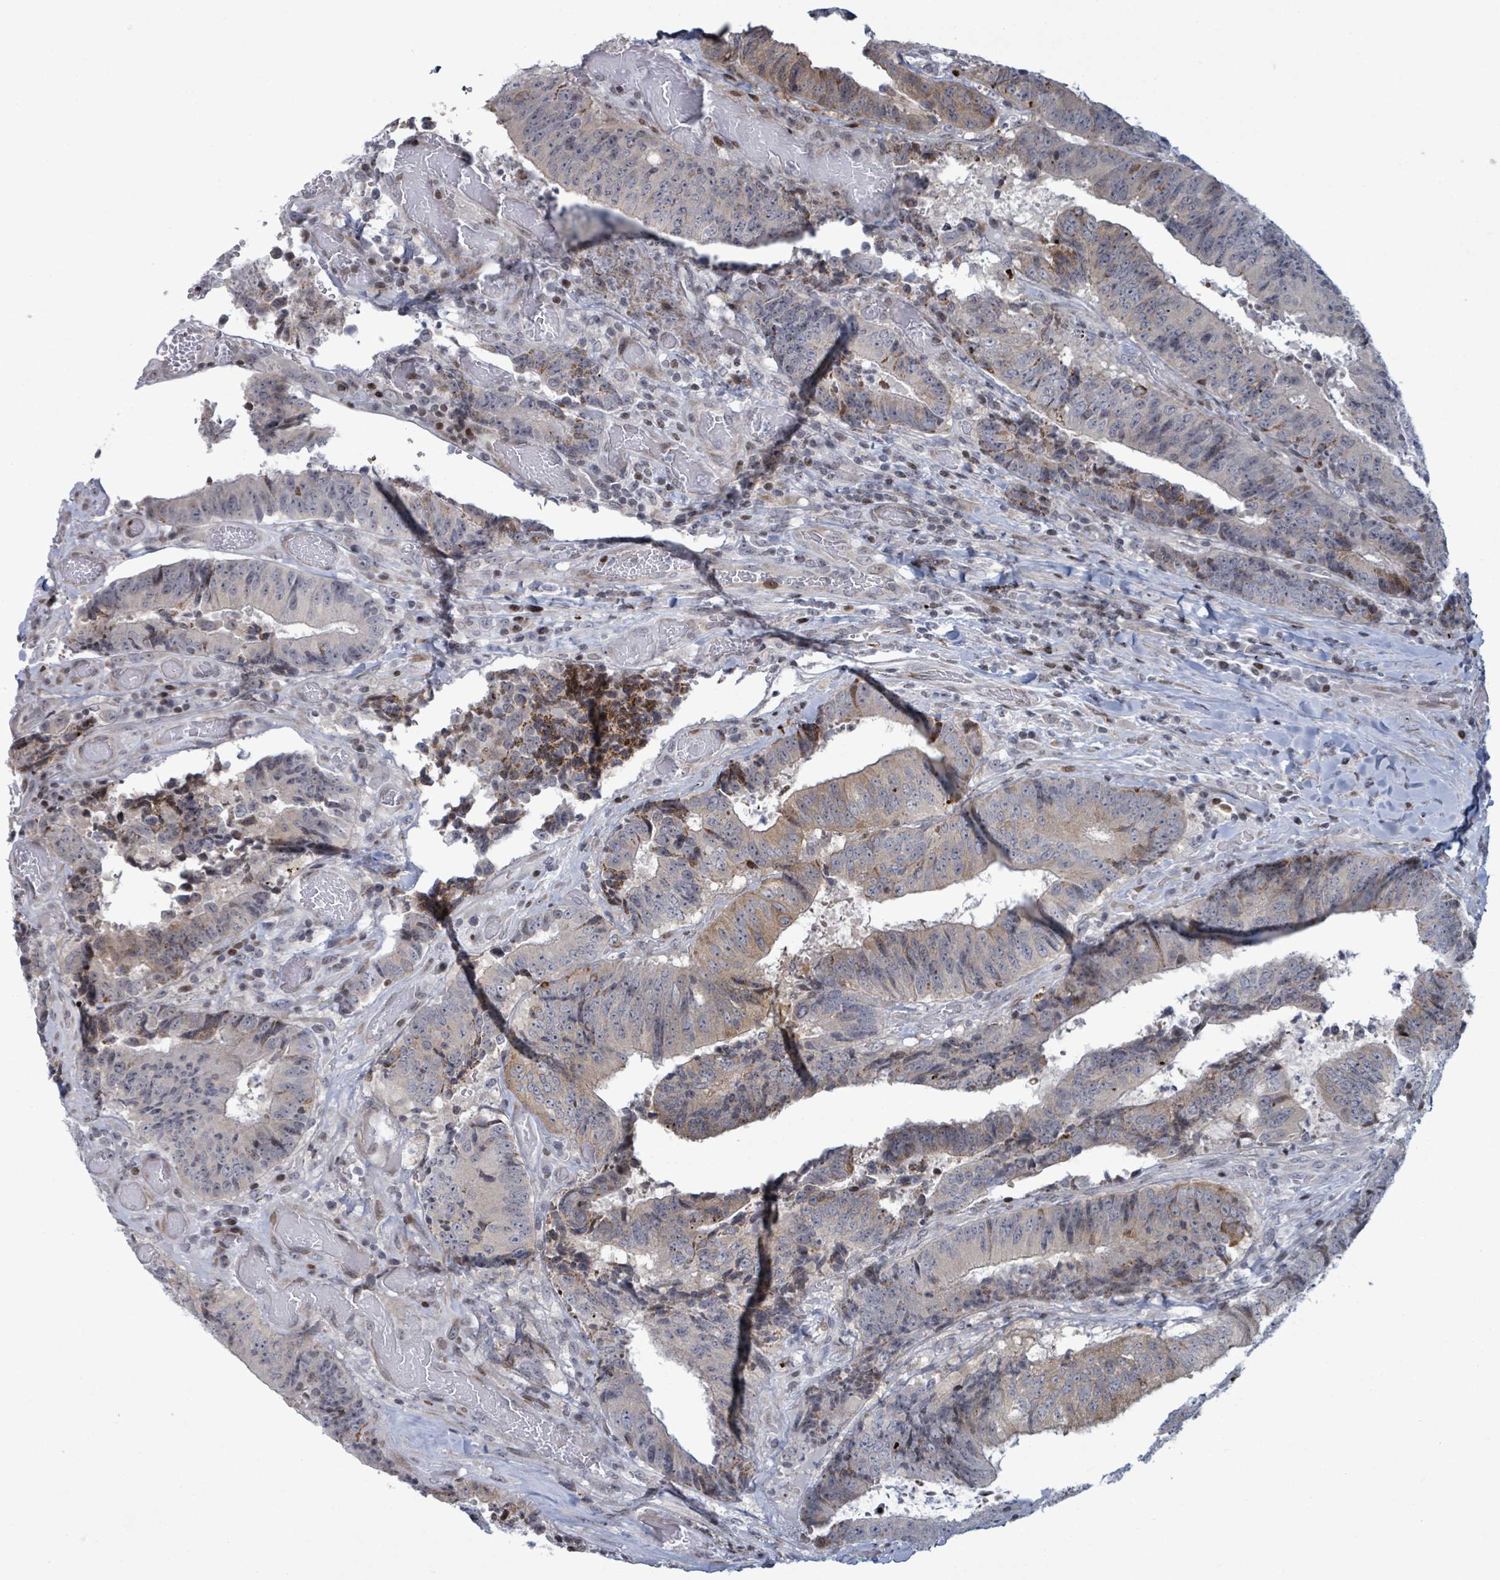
{"staining": {"intensity": "moderate", "quantity": "<25%", "location": "cytoplasmic/membranous,nuclear"}, "tissue": "colorectal cancer", "cell_type": "Tumor cells", "image_type": "cancer", "snomed": [{"axis": "morphology", "description": "Adenocarcinoma, NOS"}, {"axis": "topography", "description": "Rectum"}], "caption": "Colorectal cancer tissue demonstrates moderate cytoplasmic/membranous and nuclear expression in approximately <25% of tumor cells, visualized by immunohistochemistry.", "gene": "FNDC4", "patient": {"sex": "male", "age": 72}}